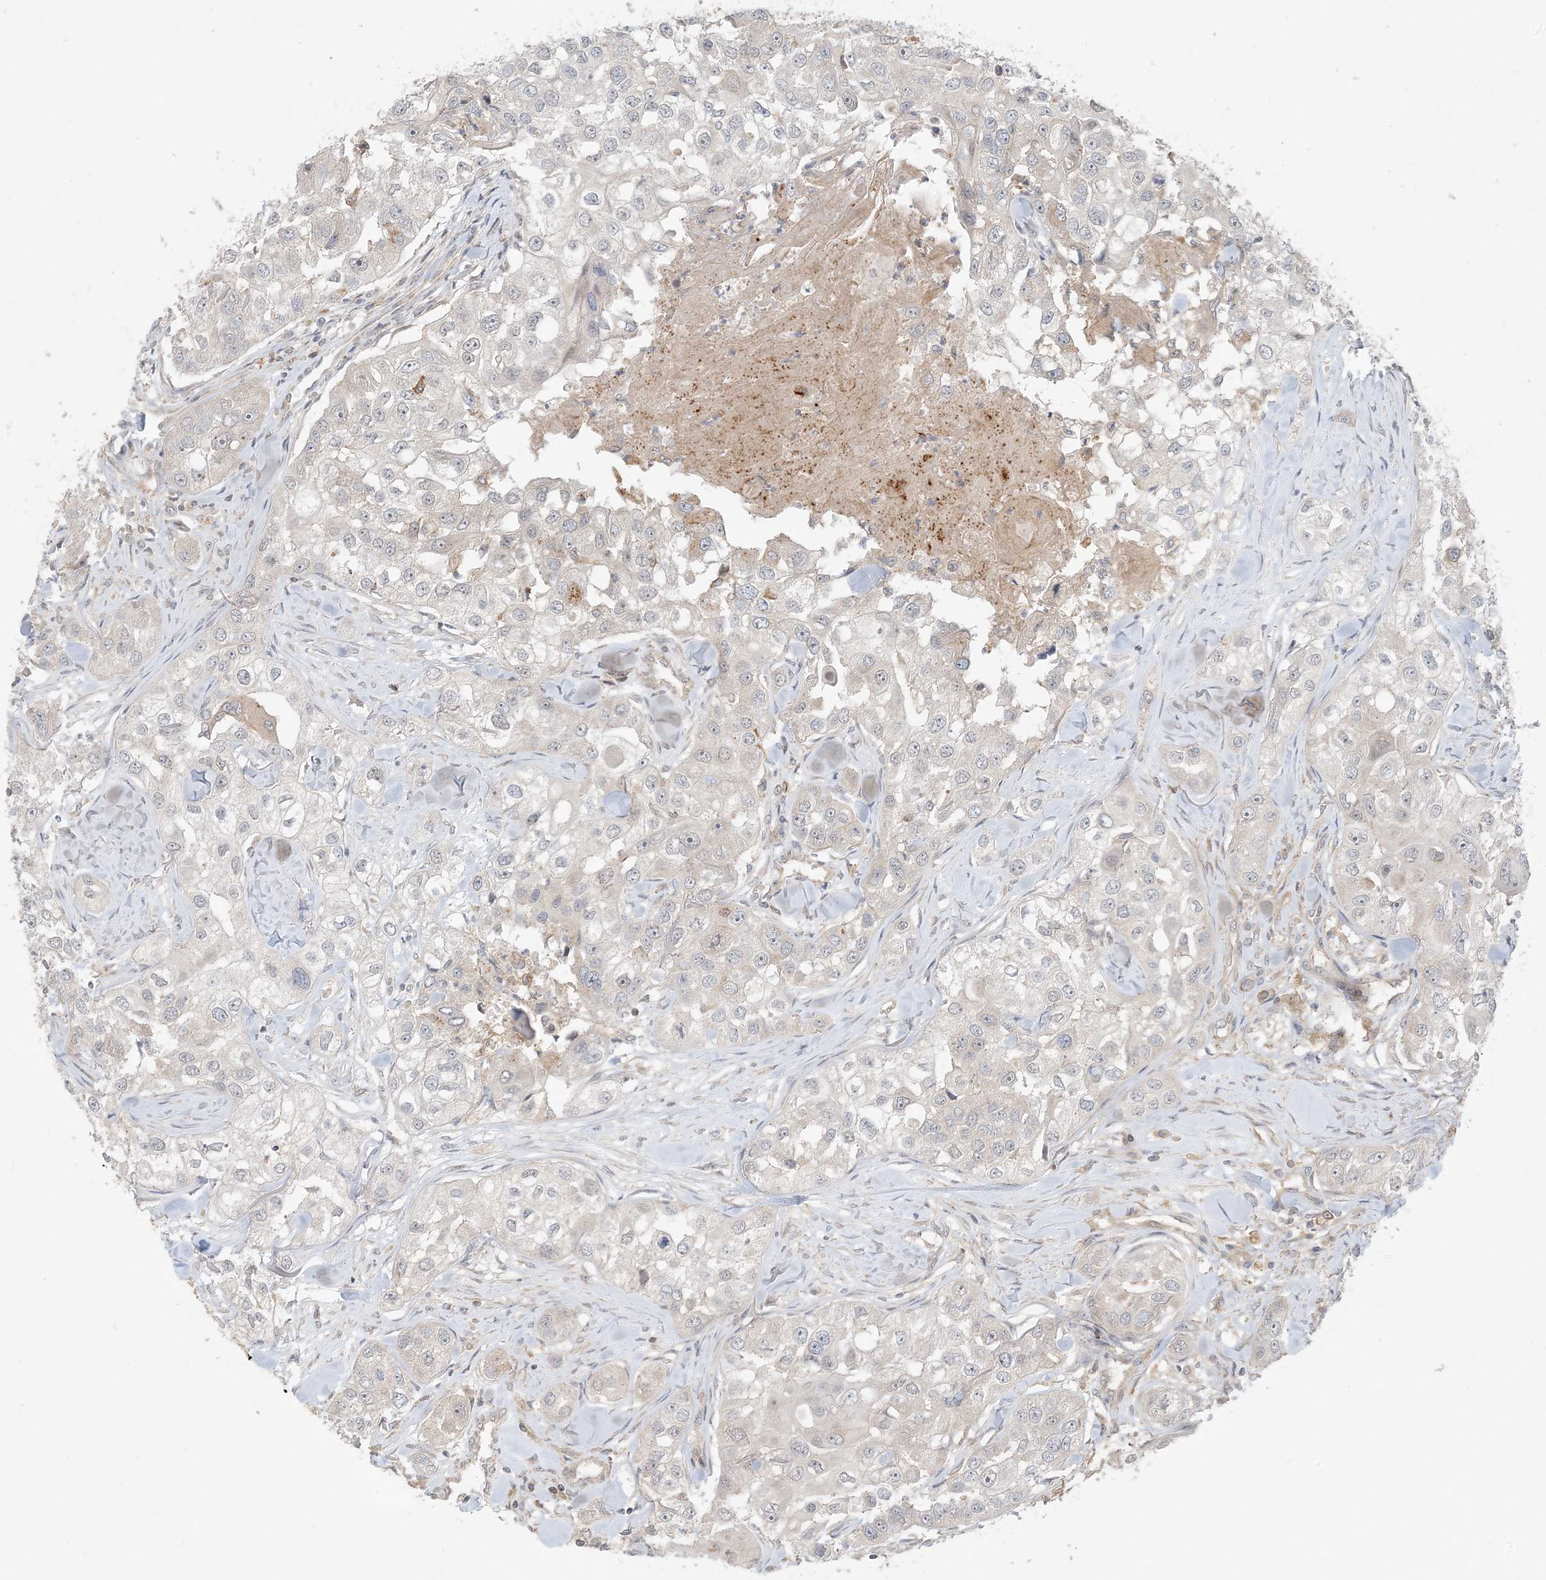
{"staining": {"intensity": "negative", "quantity": "none", "location": "none"}, "tissue": "head and neck cancer", "cell_type": "Tumor cells", "image_type": "cancer", "snomed": [{"axis": "morphology", "description": "Normal tissue, NOS"}, {"axis": "morphology", "description": "Squamous cell carcinoma, NOS"}, {"axis": "topography", "description": "Skeletal muscle"}, {"axis": "topography", "description": "Head-Neck"}], "caption": "An image of human head and neck squamous cell carcinoma is negative for staining in tumor cells. (DAB (3,3'-diaminobenzidine) IHC with hematoxylin counter stain).", "gene": "OBI1", "patient": {"sex": "male", "age": 51}}